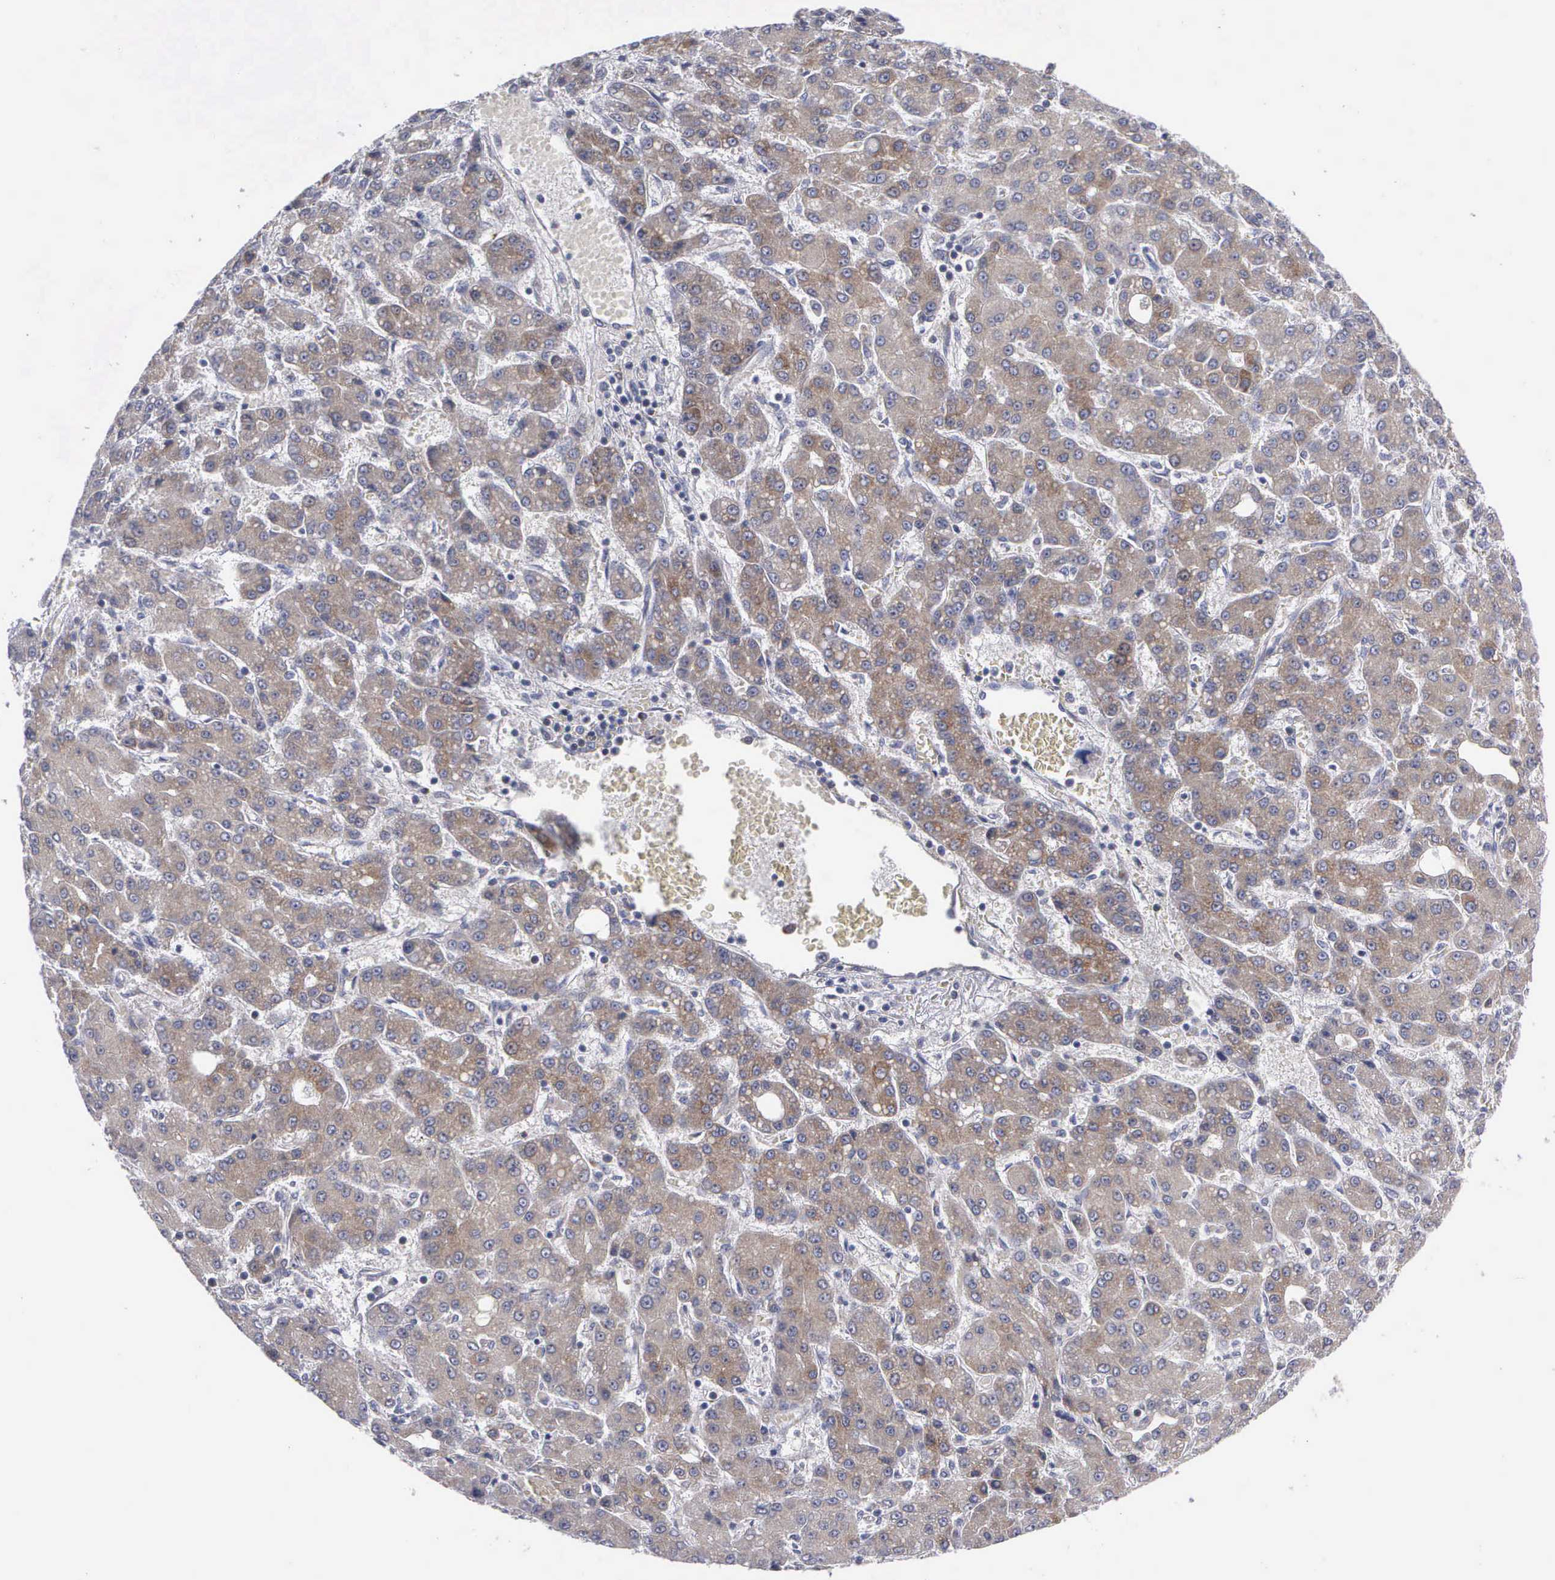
{"staining": {"intensity": "moderate", "quantity": ">75%", "location": "cytoplasmic/membranous"}, "tissue": "liver cancer", "cell_type": "Tumor cells", "image_type": "cancer", "snomed": [{"axis": "morphology", "description": "Carcinoma, Hepatocellular, NOS"}, {"axis": "topography", "description": "Liver"}], "caption": "Protein staining displays moderate cytoplasmic/membranous expression in approximately >75% of tumor cells in liver cancer (hepatocellular carcinoma). The protein of interest is shown in brown color, while the nuclei are stained blue.", "gene": "APOOL", "patient": {"sex": "male", "age": 69}}